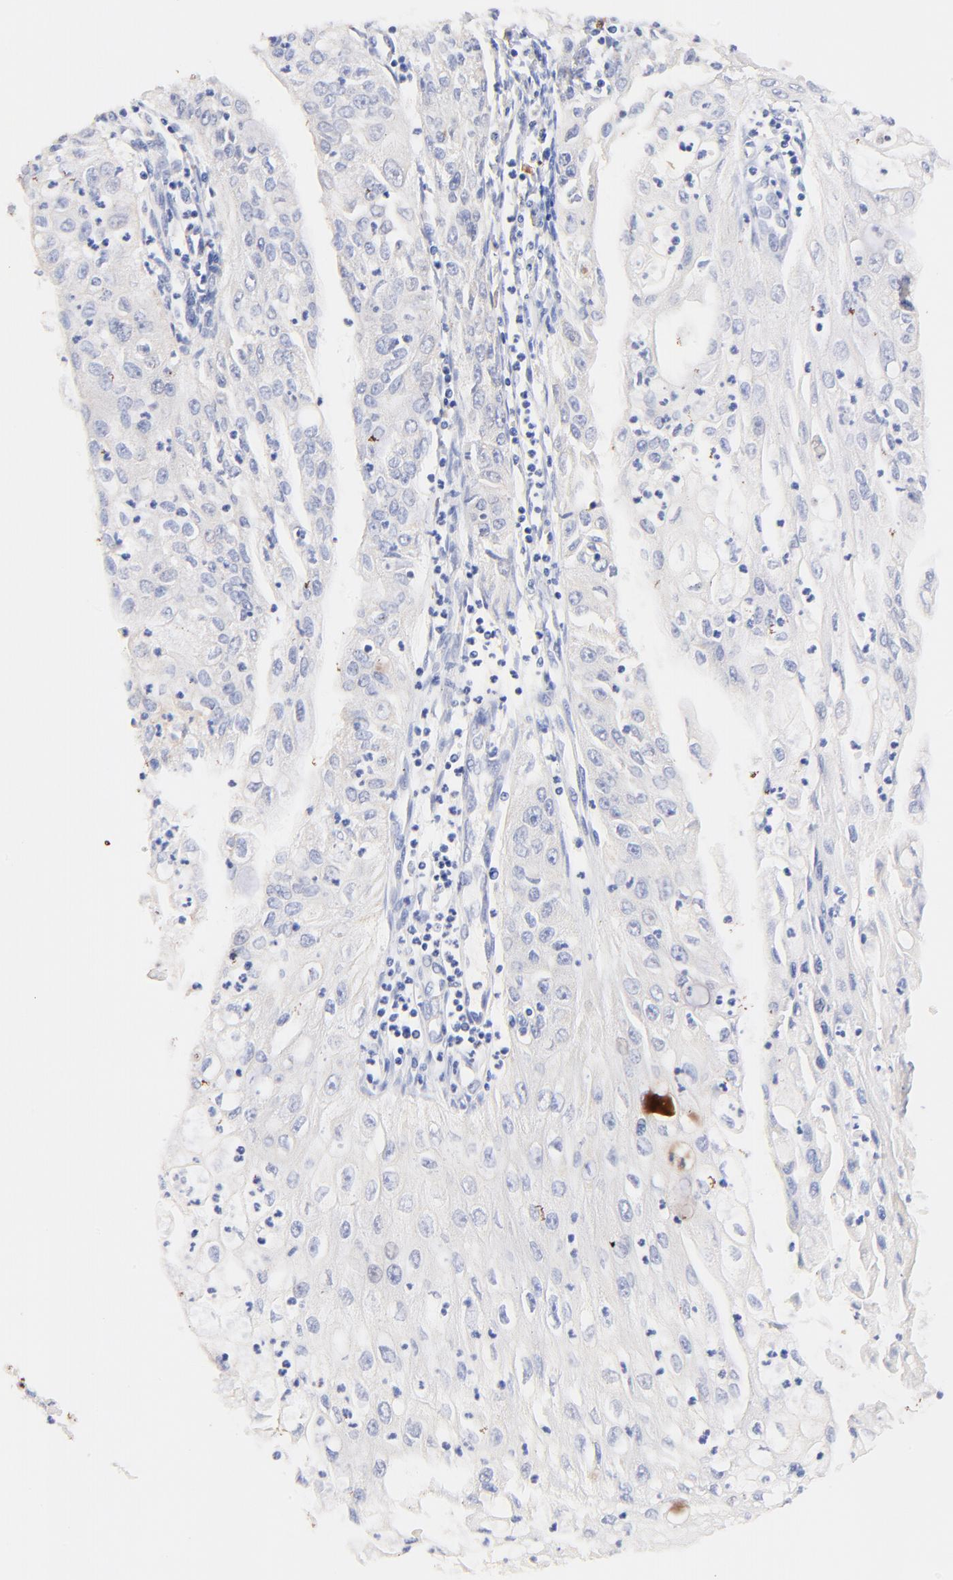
{"staining": {"intensity": "negative", "quantity": "none", "location": "none"}, "tissue": "endometrial cancer", "cell_type": "Tumor cells", "image_type": "cancer", "snomed": [{"axis": "morphology", "description": "Adenocarcinoma, NOS"}, {"axis": "topography", "description": "Endometrium"}], "caption": "An immunohistochemistry (IHC) photomicrograph of endometrial adenocarcinoma is shown. There is no staining in tumor cells of endometrial adenocarcinoma. The staining is performed using DAB brown chromogen with nuclei counter-stained in using hematoxylin.", "gene": "IGLV7-43", "patient": {"sex": "female", "age": 75}}